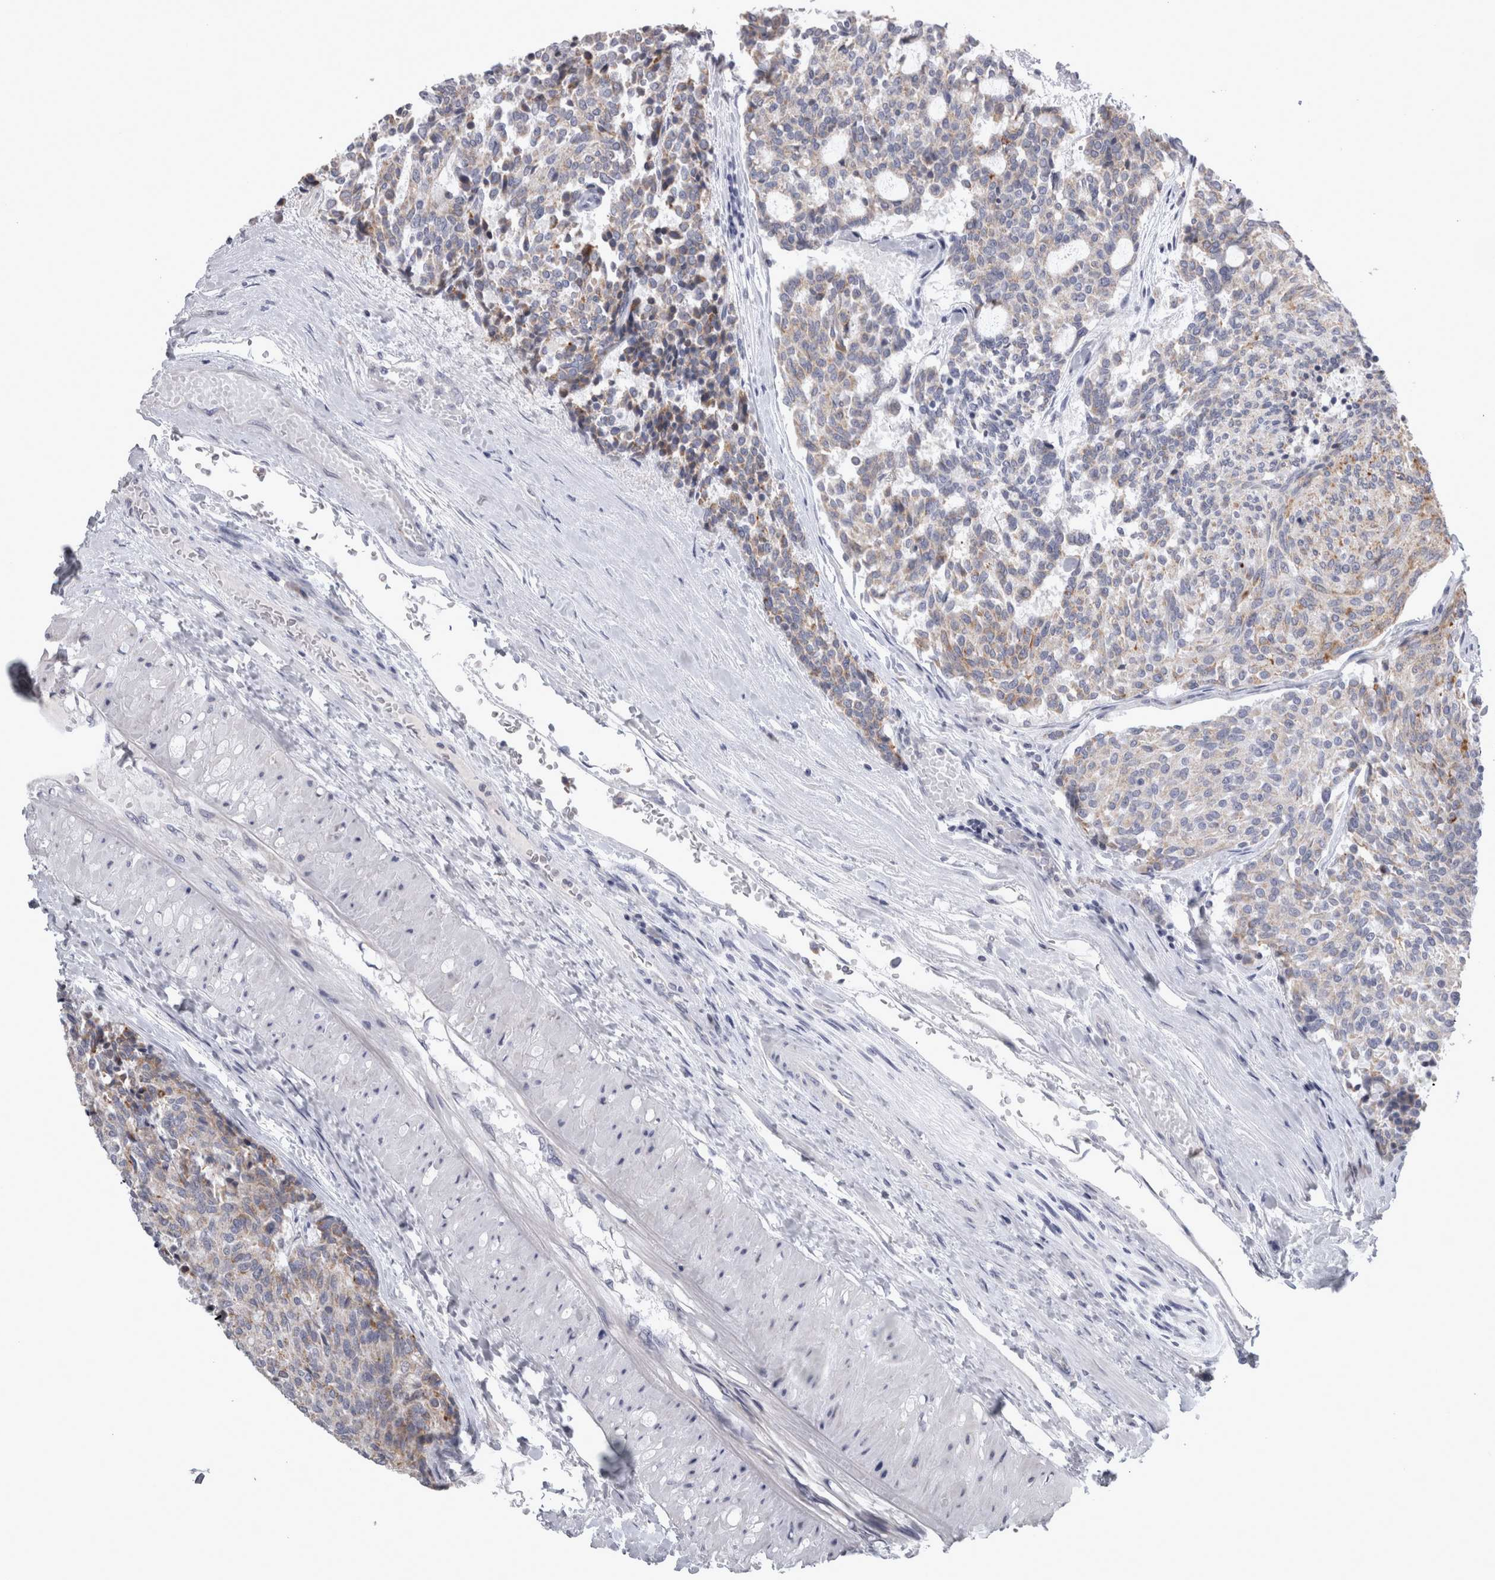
{"staining": {"intensity": "moderate", "quantity": "<25%", "location": "cytoplasmic/membranous"}, "tissue": "carcinoid", "cell_type": "Tumor cells", "image_type": "cancer", "snomed": [{"axis": "morphology", "description": "Carcinoid, malignant, NOS"}, {"axis": "topography", "description": "Pancreas"}], "caption": "Brown immunohistochemical staining in human malignant carcinoid displays moderate cytoplasmic/membranous expression in about <25% of tumor cells.", "gene": "TCAP", "patient": {"sex": "female", "age": 54}}